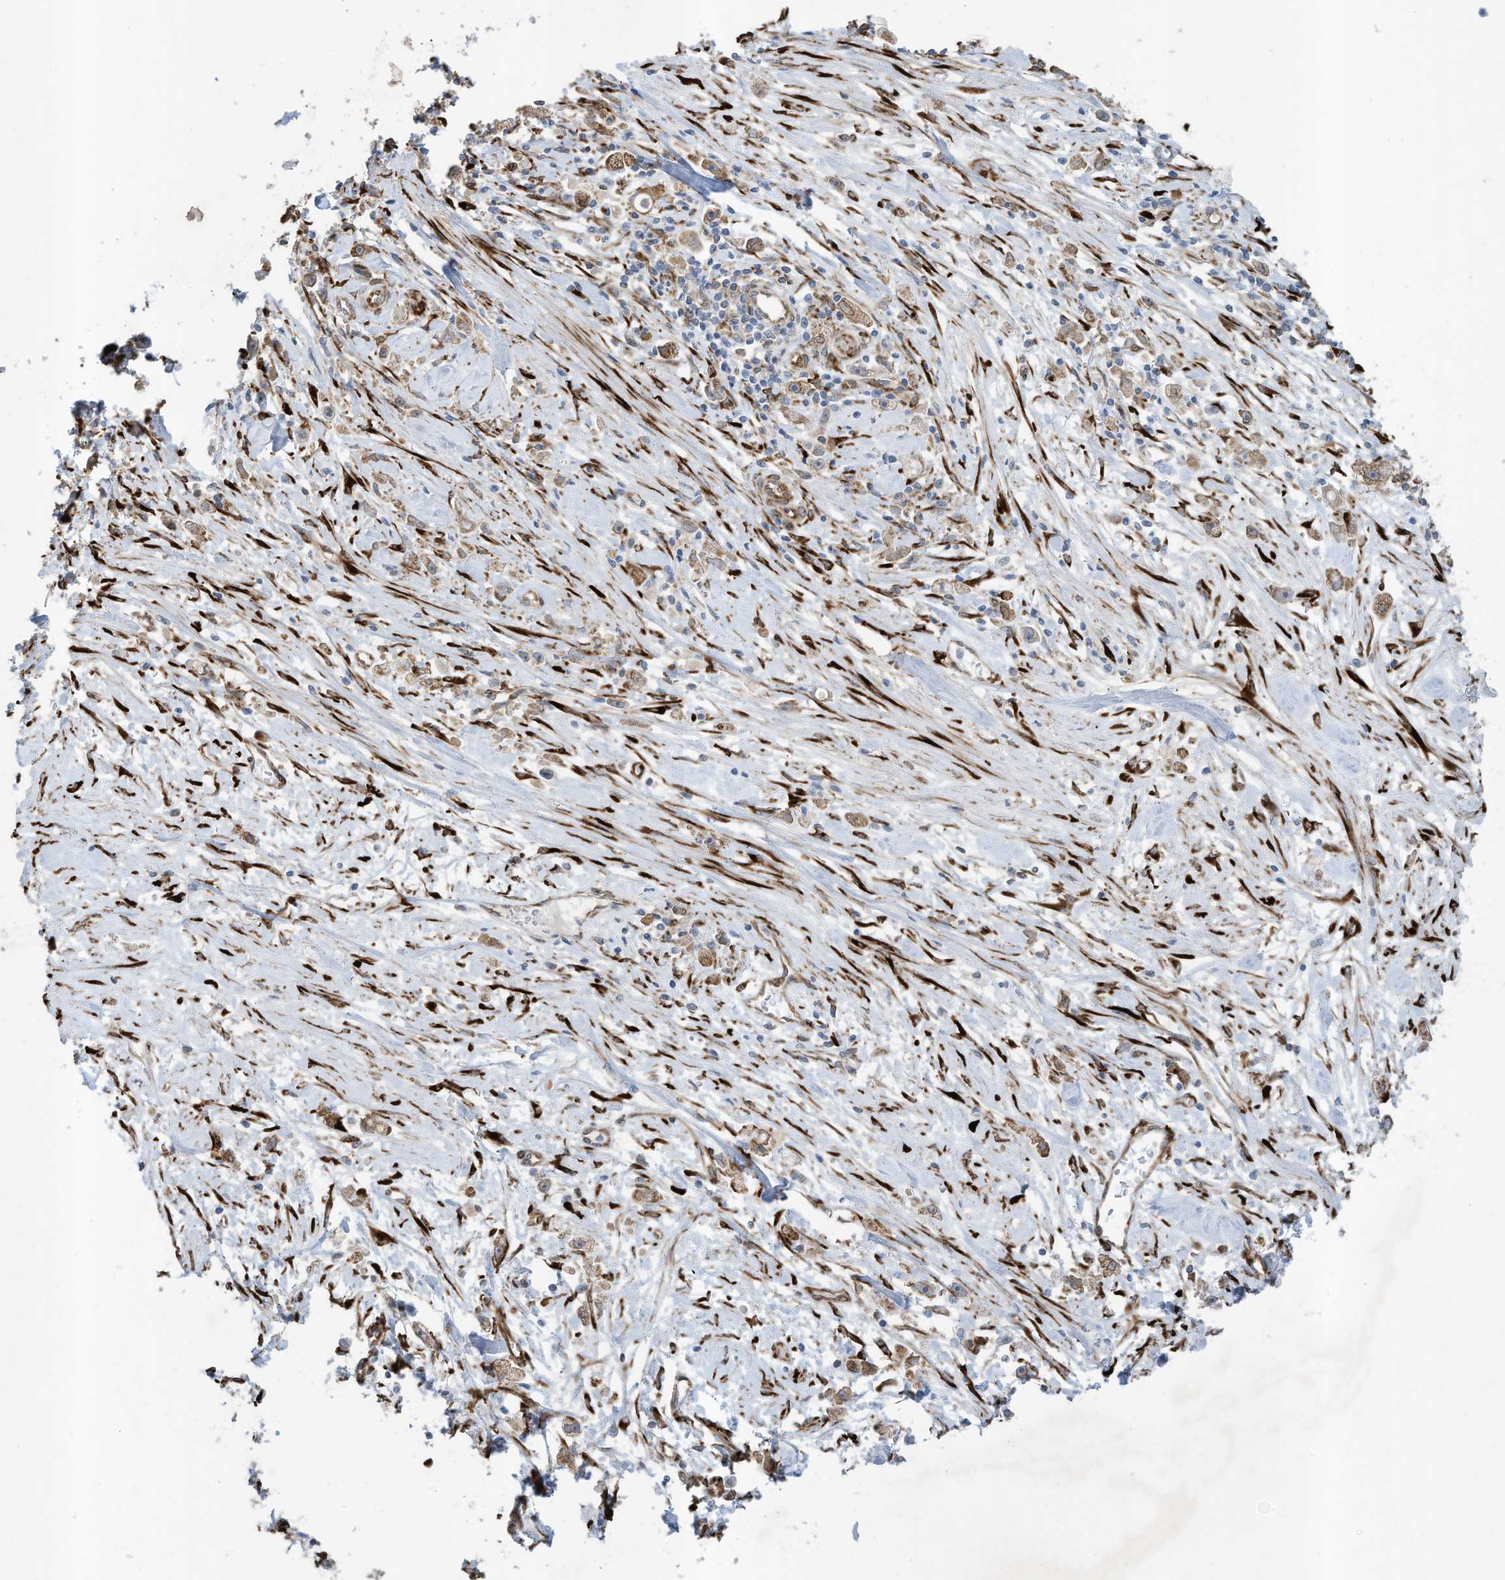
{"staining": {"intensity": "weak", "quantity": ">75%", "location": "cytoplasmic/membranous"}, "tissue": "stomach cancer", "cell_type": "Tumor cells", "image_type": "cancer", "snomed": [{"axis": "morphology", "description": "Adenocarcinoma, NOS"}, {"axis": "topography", "description": "Stomach"}], "caption": "IHC micrograph of human stomach cancer stained for a protein (brown), which demonstrates low levels of weak cytoplasmic/membranous staining in about >75% of tumor cells.", "gene": "ZBTB45", "patient": {"sex": "female", "age": 59}}